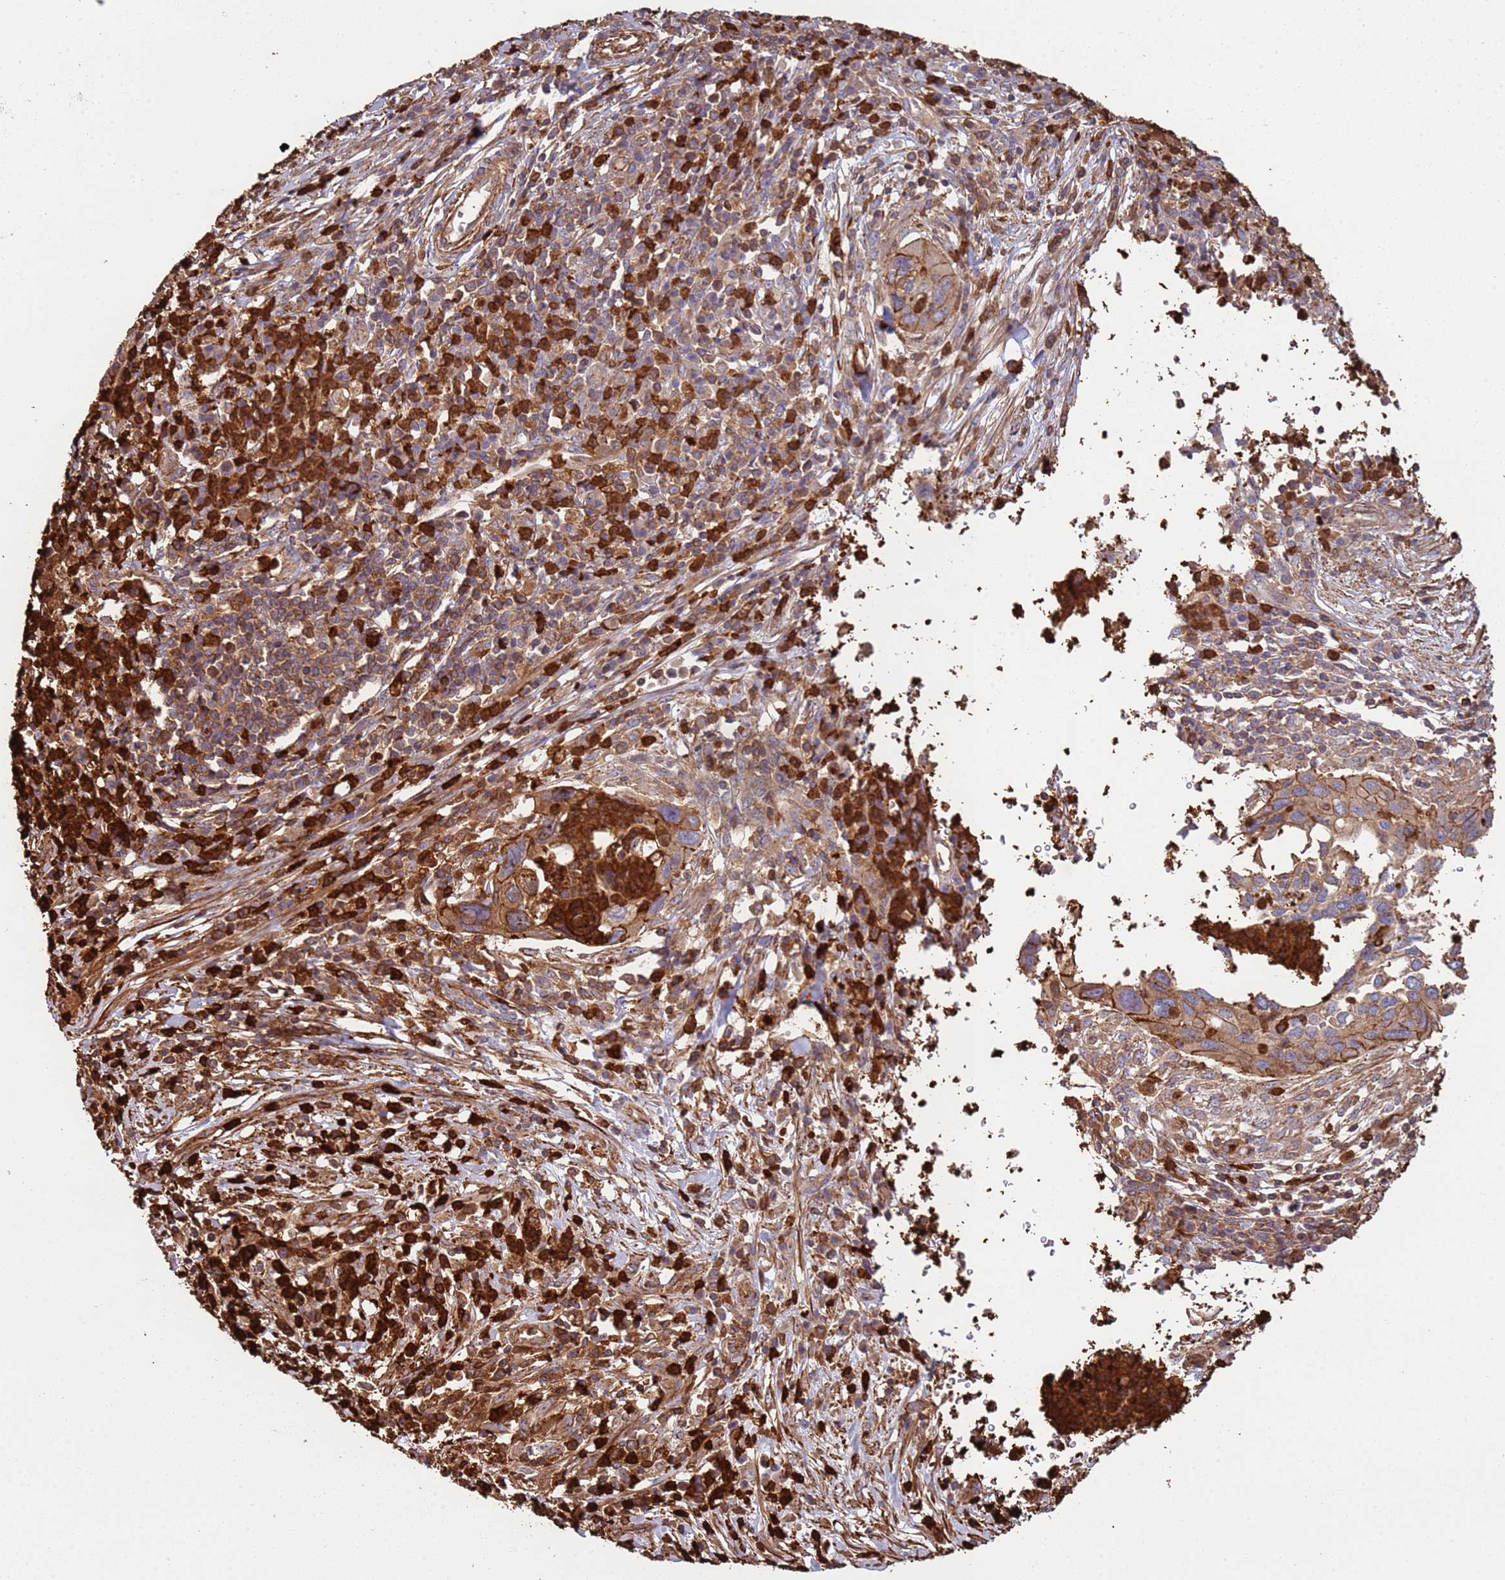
{"staining": {"intensity": "moderate", "quantity": ">75%", "location": "cytoplasmic/membranous"}, "tissue": "cervical cancer", "cell_type": "Tumor cells", "image_type": "cancer", "snomed": [{"axis": "morphology", "description": "Squamous cell carcinoma, NOS"}, {"axis": "topography", "description": "Cervix"}], "caption": "A brown stain labels moderate cytoplasmic/membranous staining of a protein in cervical cancer (squamous cell carcinoma) tumor cells.", "gene": "NDUFAF4", "patient": {"sex": "female", "age": 38}}